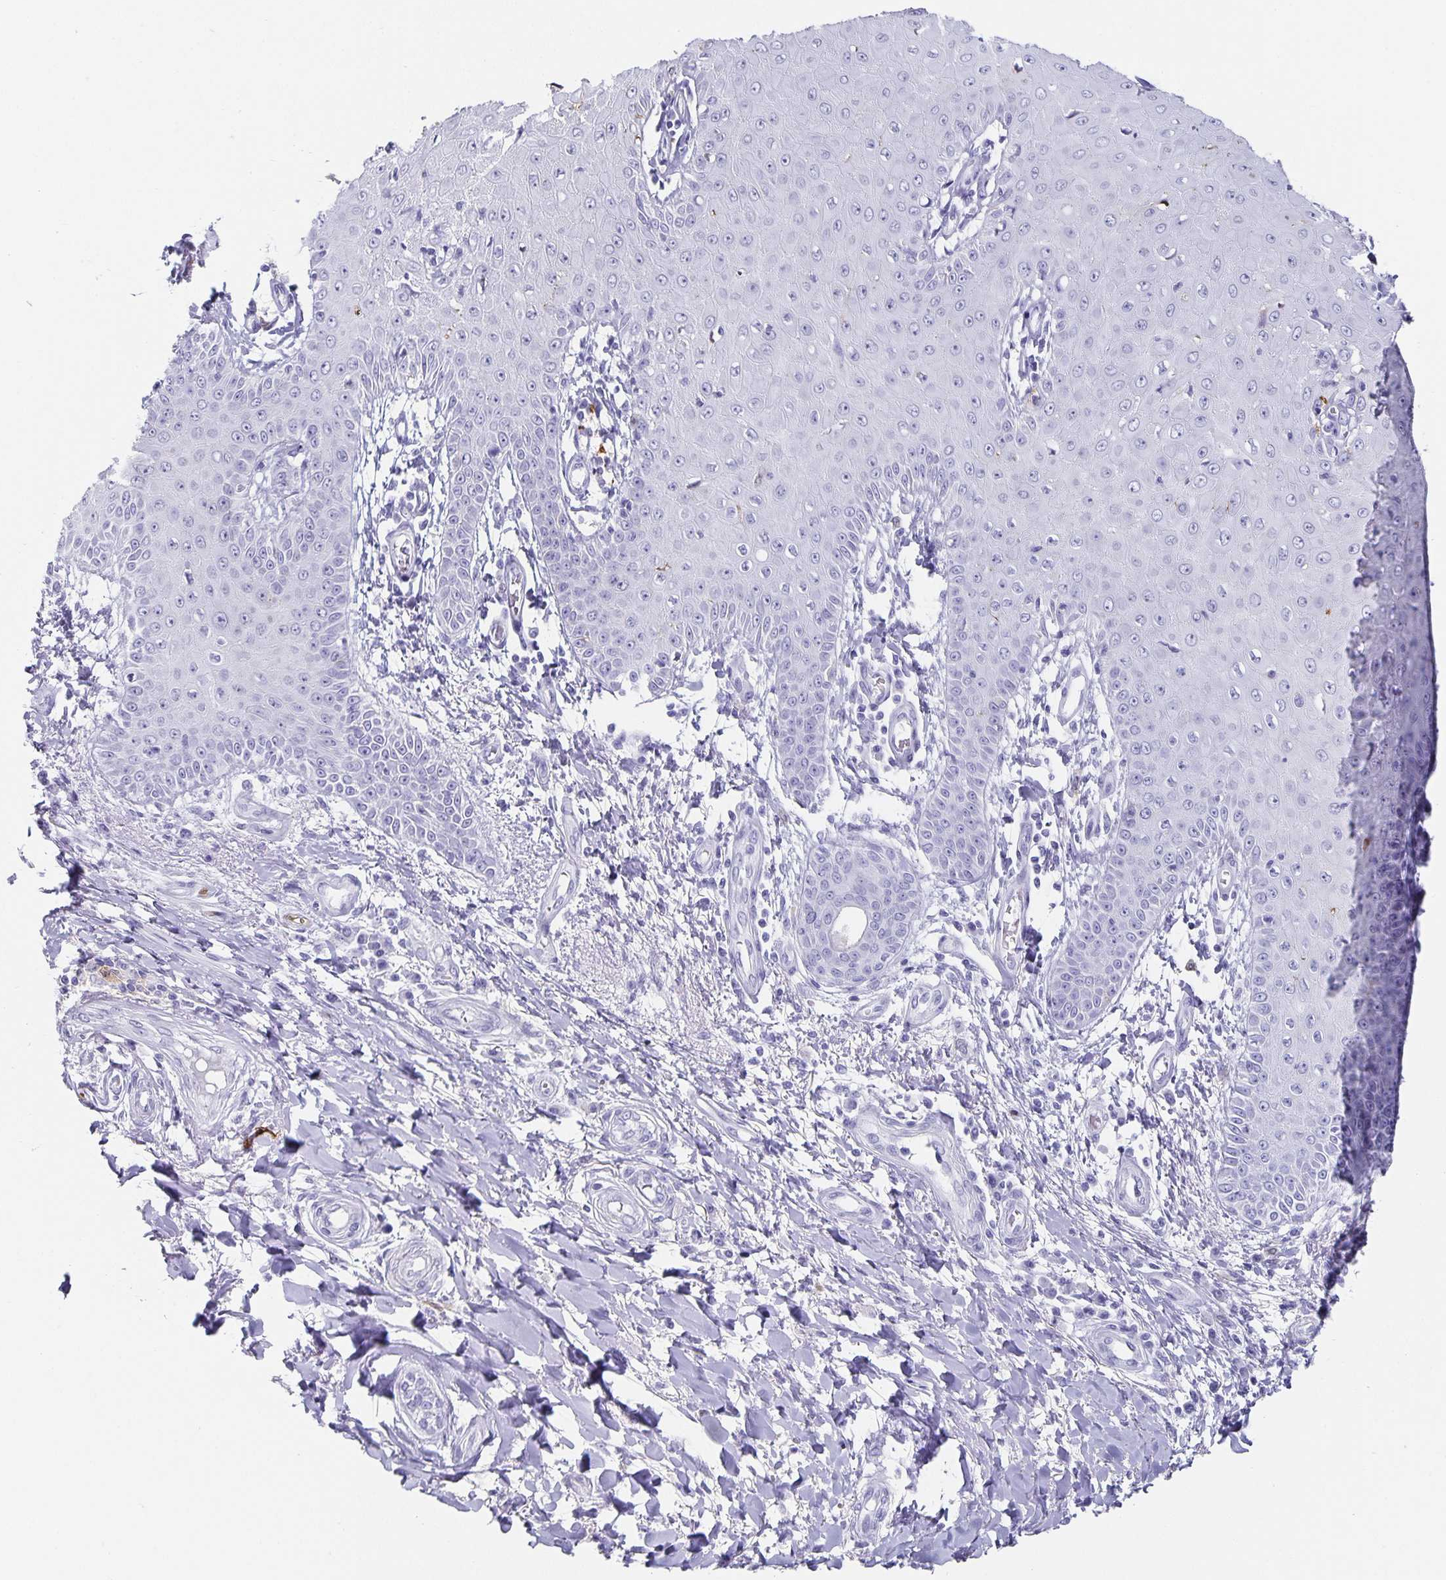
{"staining": {"intensity": "negative", "quantity": "none", "location": "none"}, "tissue": "skin cancer", "cell_type": "Tumor cells", "image_type": "cancer", "snomed": [{"axis": "morphology", "description": "Squamous cell carcinoma, NOS"}, {"axis": "topography", "description": "Skin"}], "caption": "Skin squamous cell carcinoma stained for a protein using IHC exhibits no expression tumor cells.", "gene": "CHGA", "patient": {"sex": "male", "age": 70}}